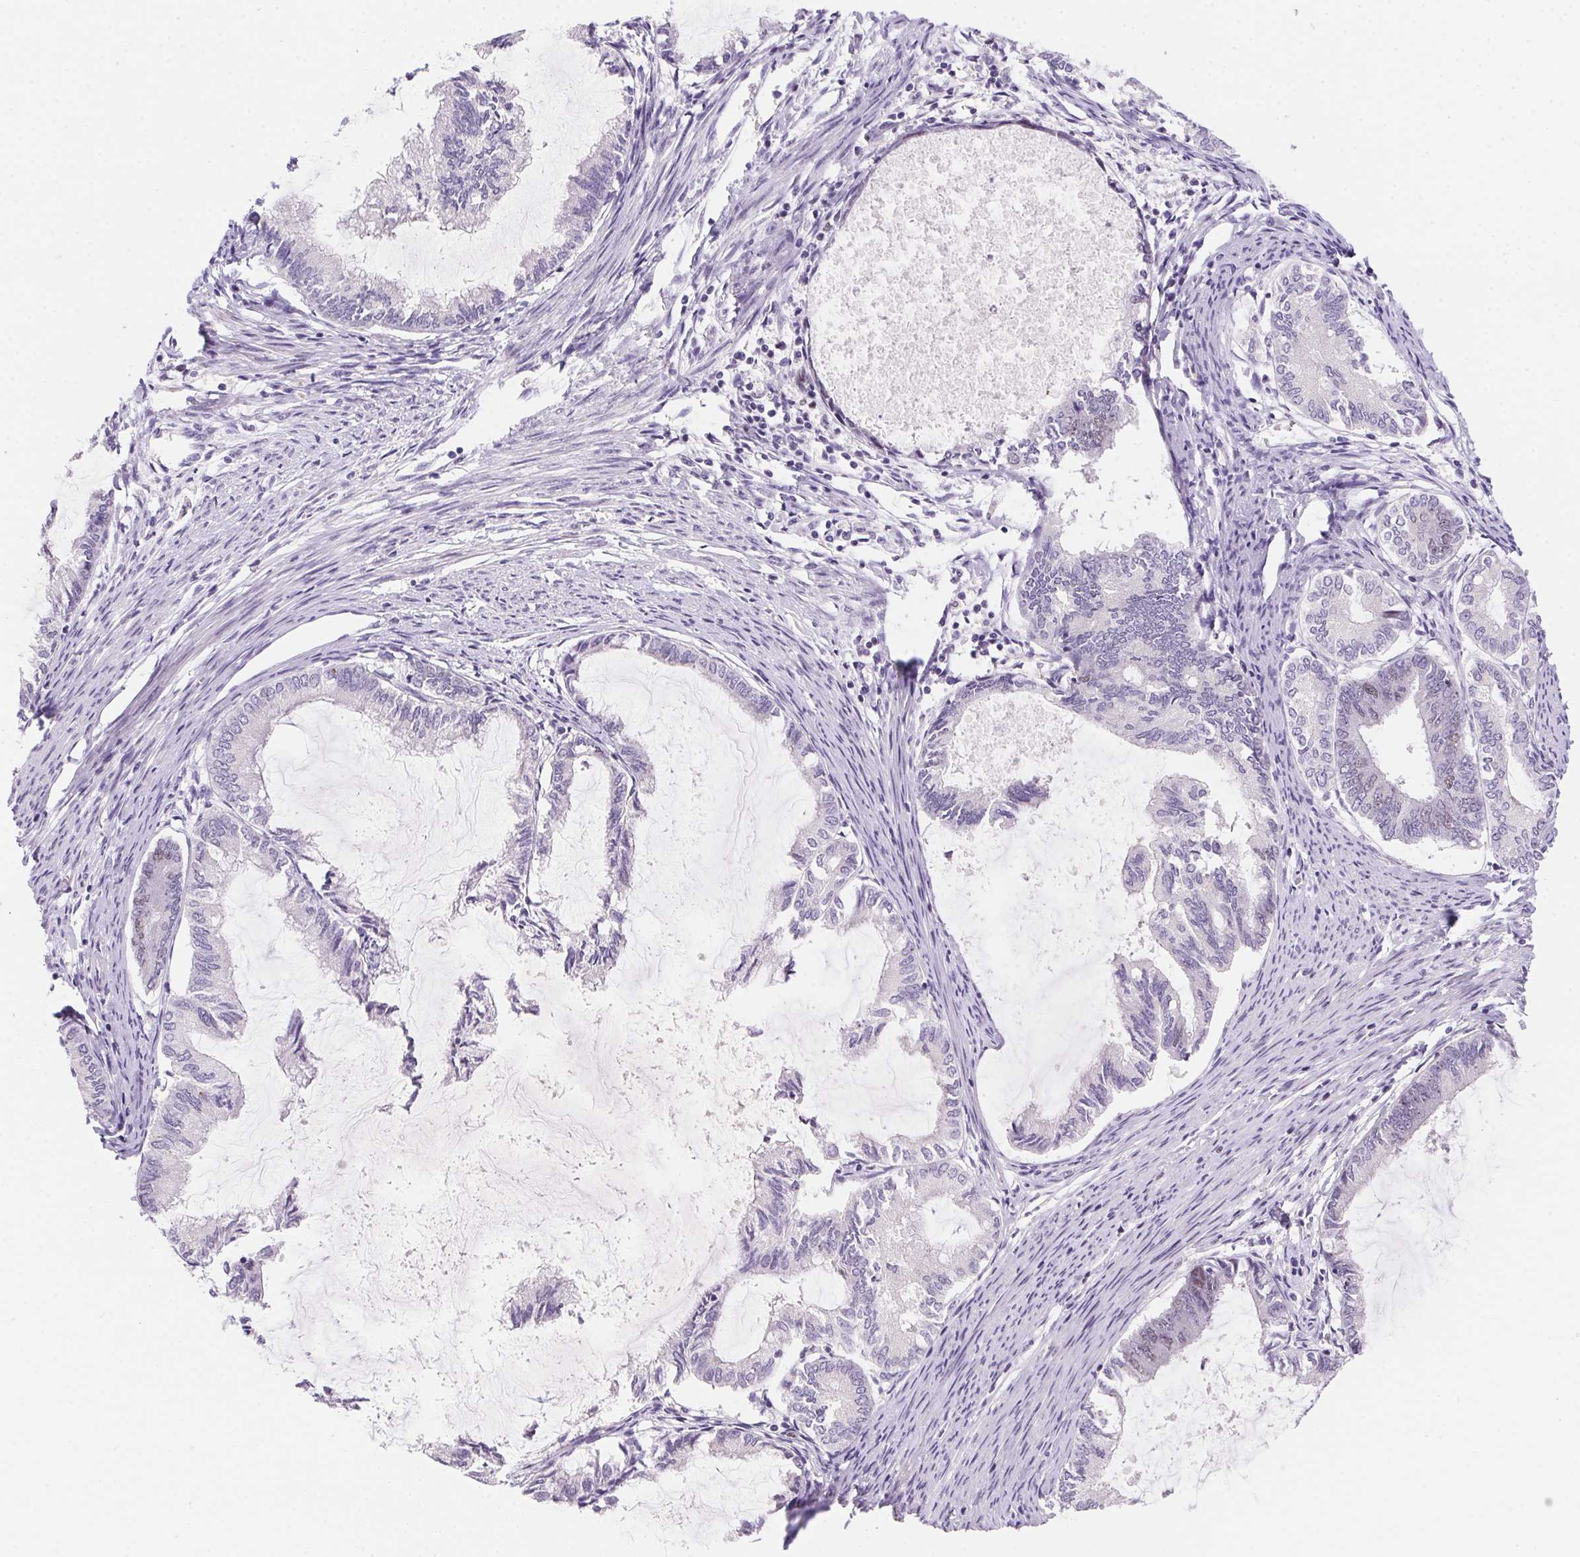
{"staining": {"intensity": "negative", "quantity": "none", "location": "none"}, "tissue": "endometrial cancer", "cell_type": "Tumor cells", "image_type": "cancer", "snomed": [{"axis": "morphology", "description": "Adenocarcinoma, NOS"}, {"axis": "topography", "description": "Endometrium"}], "caption": "A high-resolution histopathology image shows immunohistochemistry staining of endometrial adenocarcinoma, which shows no significant positivity in tumor cells. (DAB (3,3'-diaminobenzidine) immunohistochemistry (IHC), high magnification).", "gene": "HELLS", "patient": {"sex": "female", "age": 86}}